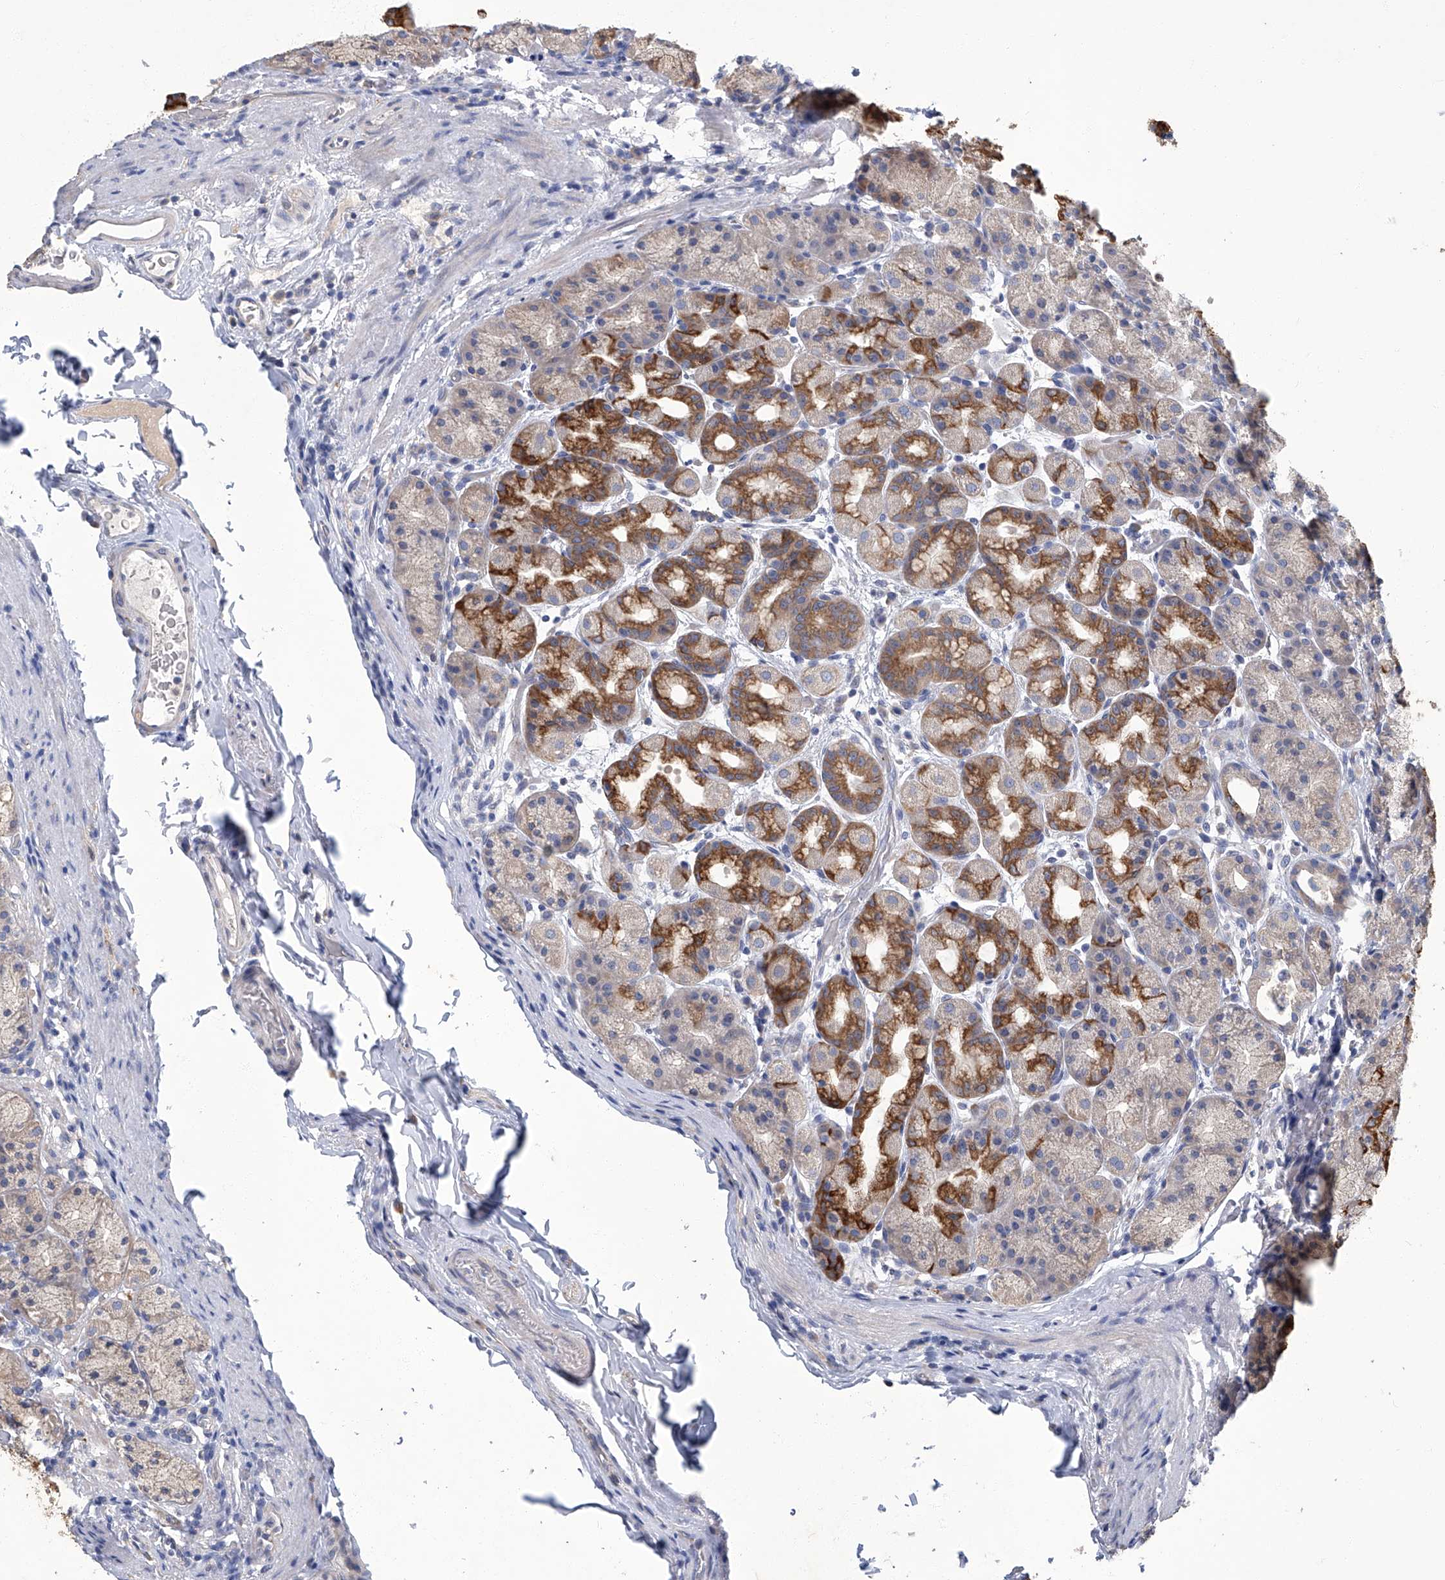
{"staining": {"intensity": "strong", "quantity": "25%-75%", "location": "cytoplasmic/membranous"}, "tissue": "stomach", "cell_type": "Glandular cells", "image_type": "normal", "snomed": [{"axis": "morphology", "description": "Normal tissue, NOS"}, {"axis": "topography", "description": "Stomach, upper"}], "caption": "This micrograph shows immunohistochemistry staining of benign stomach, with high strong cytoplasmic/membranous positivity in about 25%-75% of glandular cells.", "gene": "TGFBR1", "patient": {"sex": "male", "age": 68}}